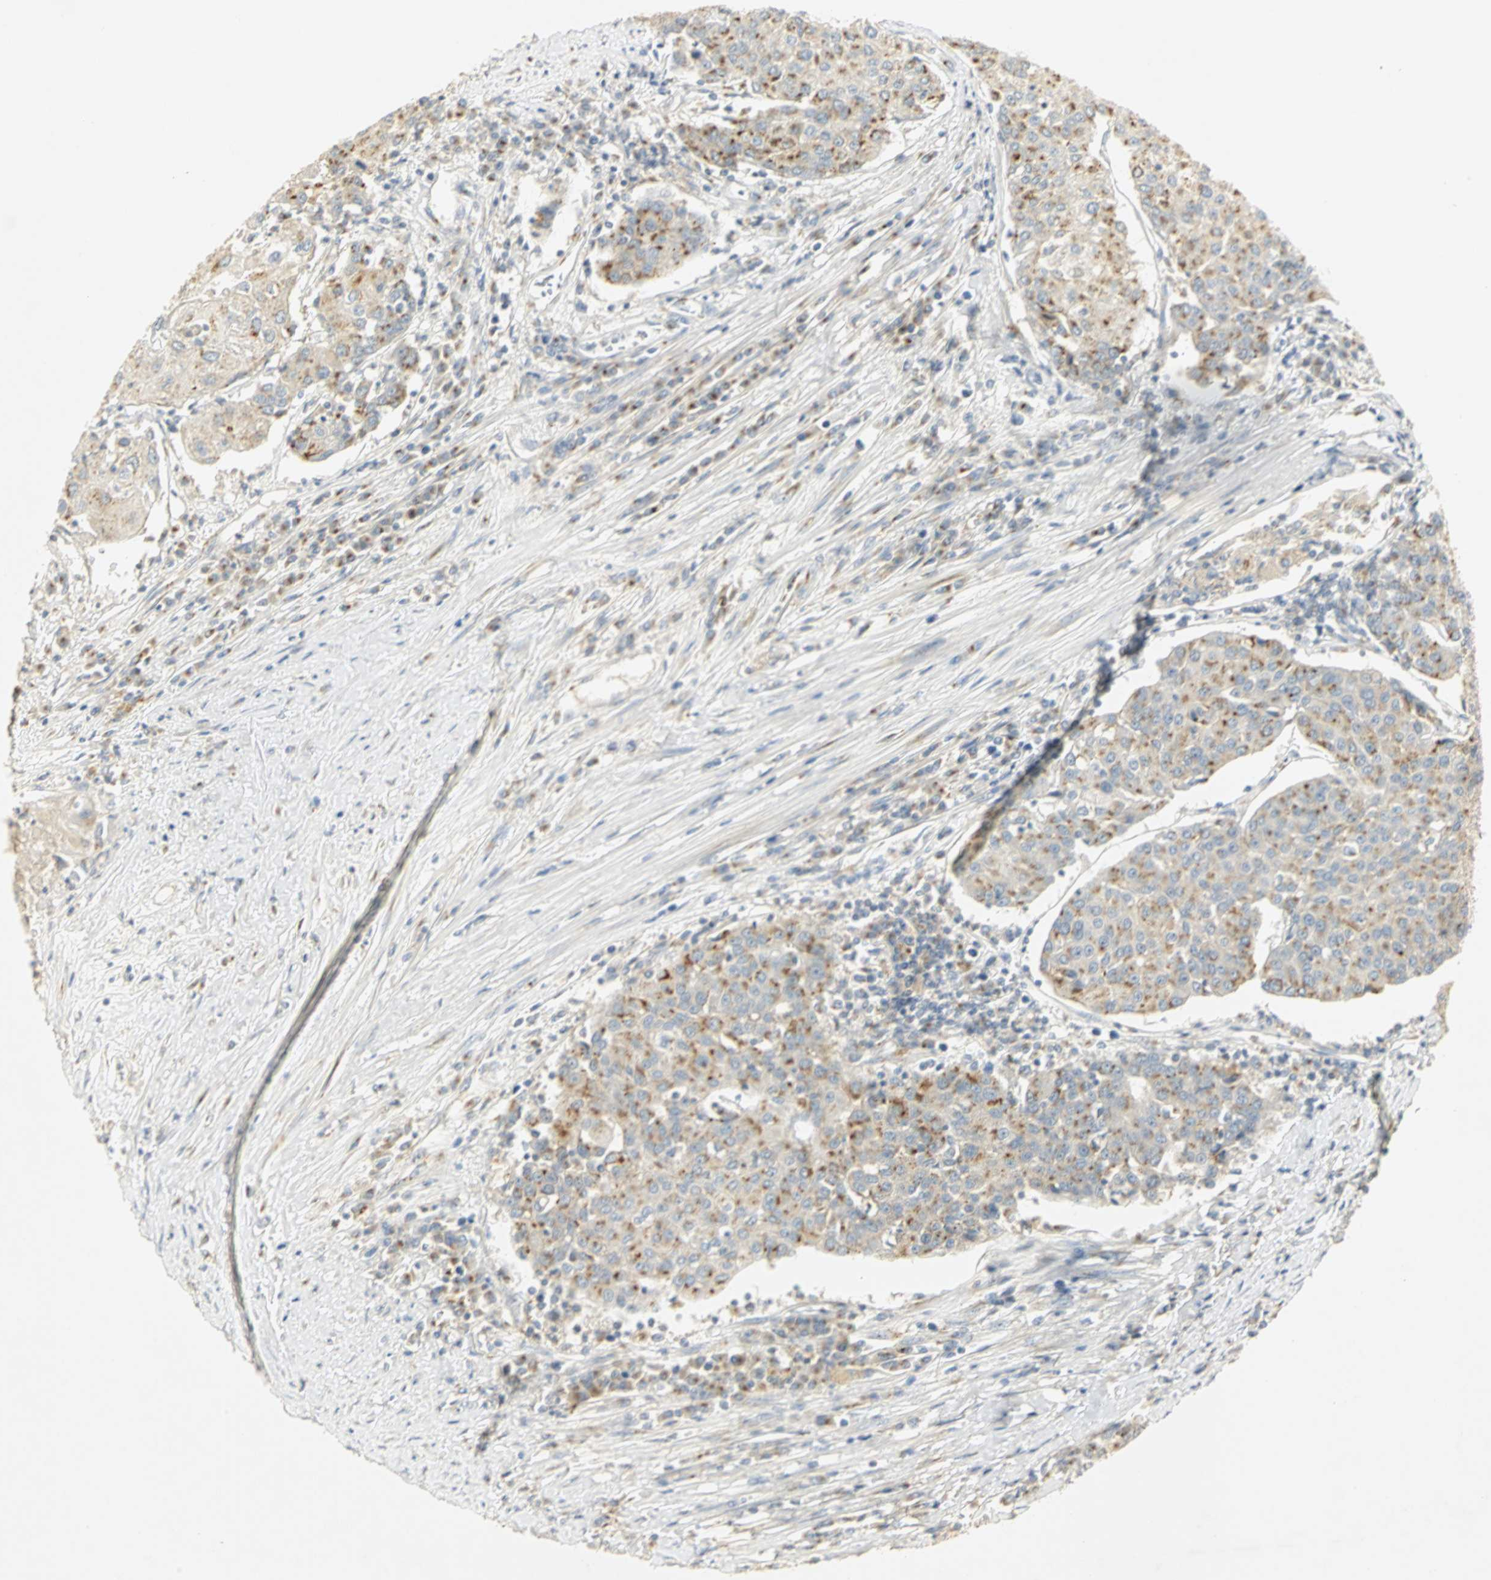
{"staining": {"intensity": "weak", "quantity": ">75%", "location": "cytoplasmic/membranous"}, "tissue": "urothelial cancer", "cell_type": "Tumor cells", "image_type": "cancer", "snomed": [{"axis": "morphology", "description": "Urothelial carcinoma, High grade"}, {"axis": "topography", "description": "Urinary bladder"}], "caption": "Immunohistochemical staining of human high-grade urothelial carcinoma exhibits low levels of weak cytoplasmic/membranous protein staining in approximately >75% of tumor cells. (DAB IHC, brown staining for protein, blue staining for nuclei).", "gene": "TM9SF2", "patient": {"sex": "female", "age": 85}}